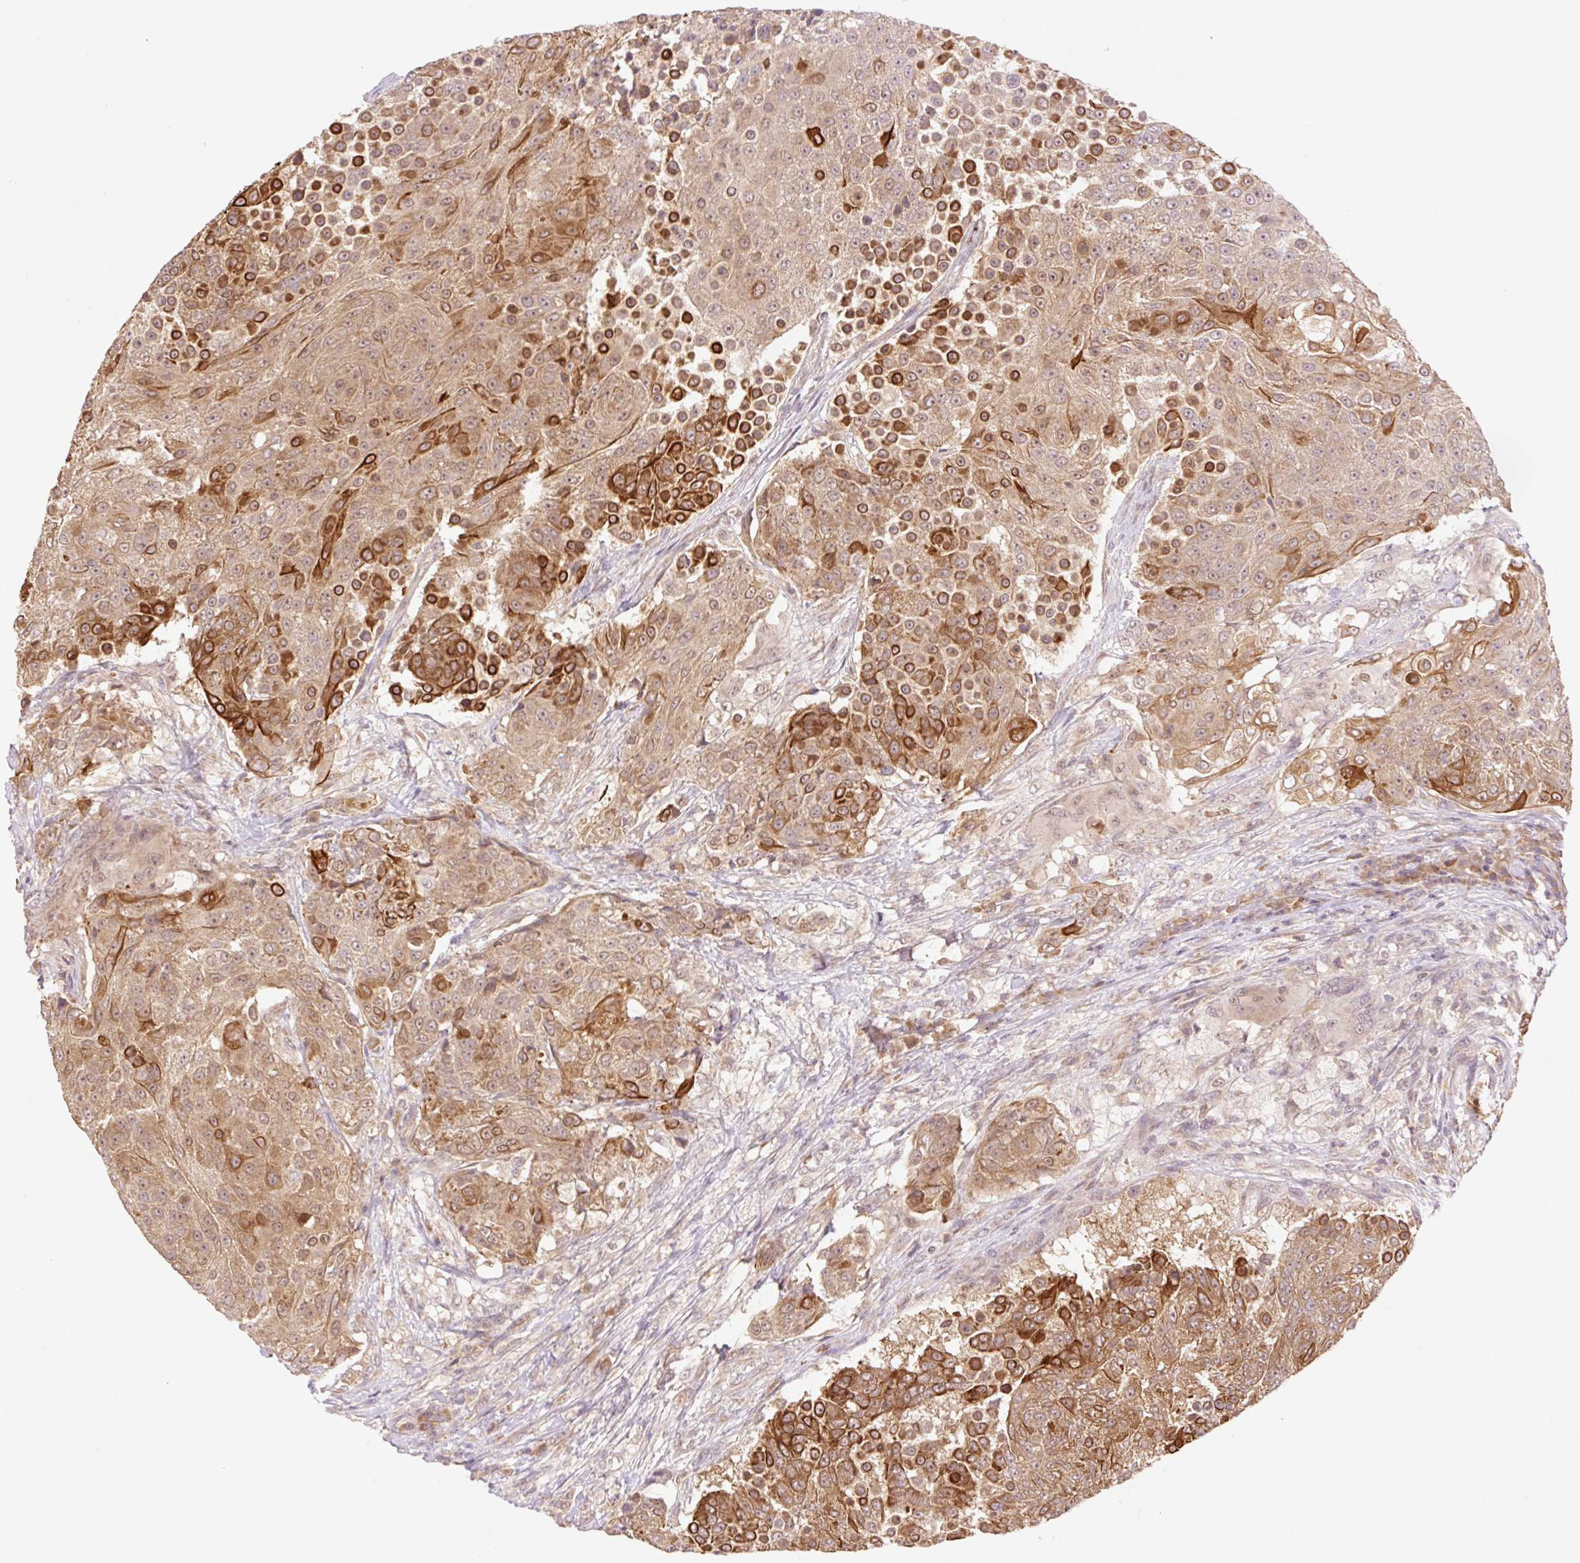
{"staining": {"intensity": "strong", "quantity": "25%-75%", "location": "cytoplasmic/membranous"}, "tissue": "urothelial cancer", "cell_type": "Tumor cells", "image_type": "cancer", "snomed": [{"axis": "morphology", "description": "Urothelial carcinoma, High grade"}, {"axis": "topography", "description": "Urinary bladder"}], "caption": "About 25%-75% of tumor cells in human urothelial cancer show strong cytoplasmic/membranous protein expression as visualized by brown immunohistochemical staining.", "gene": "YJU2B", "patient": {"sex": "female", "age": 63}}